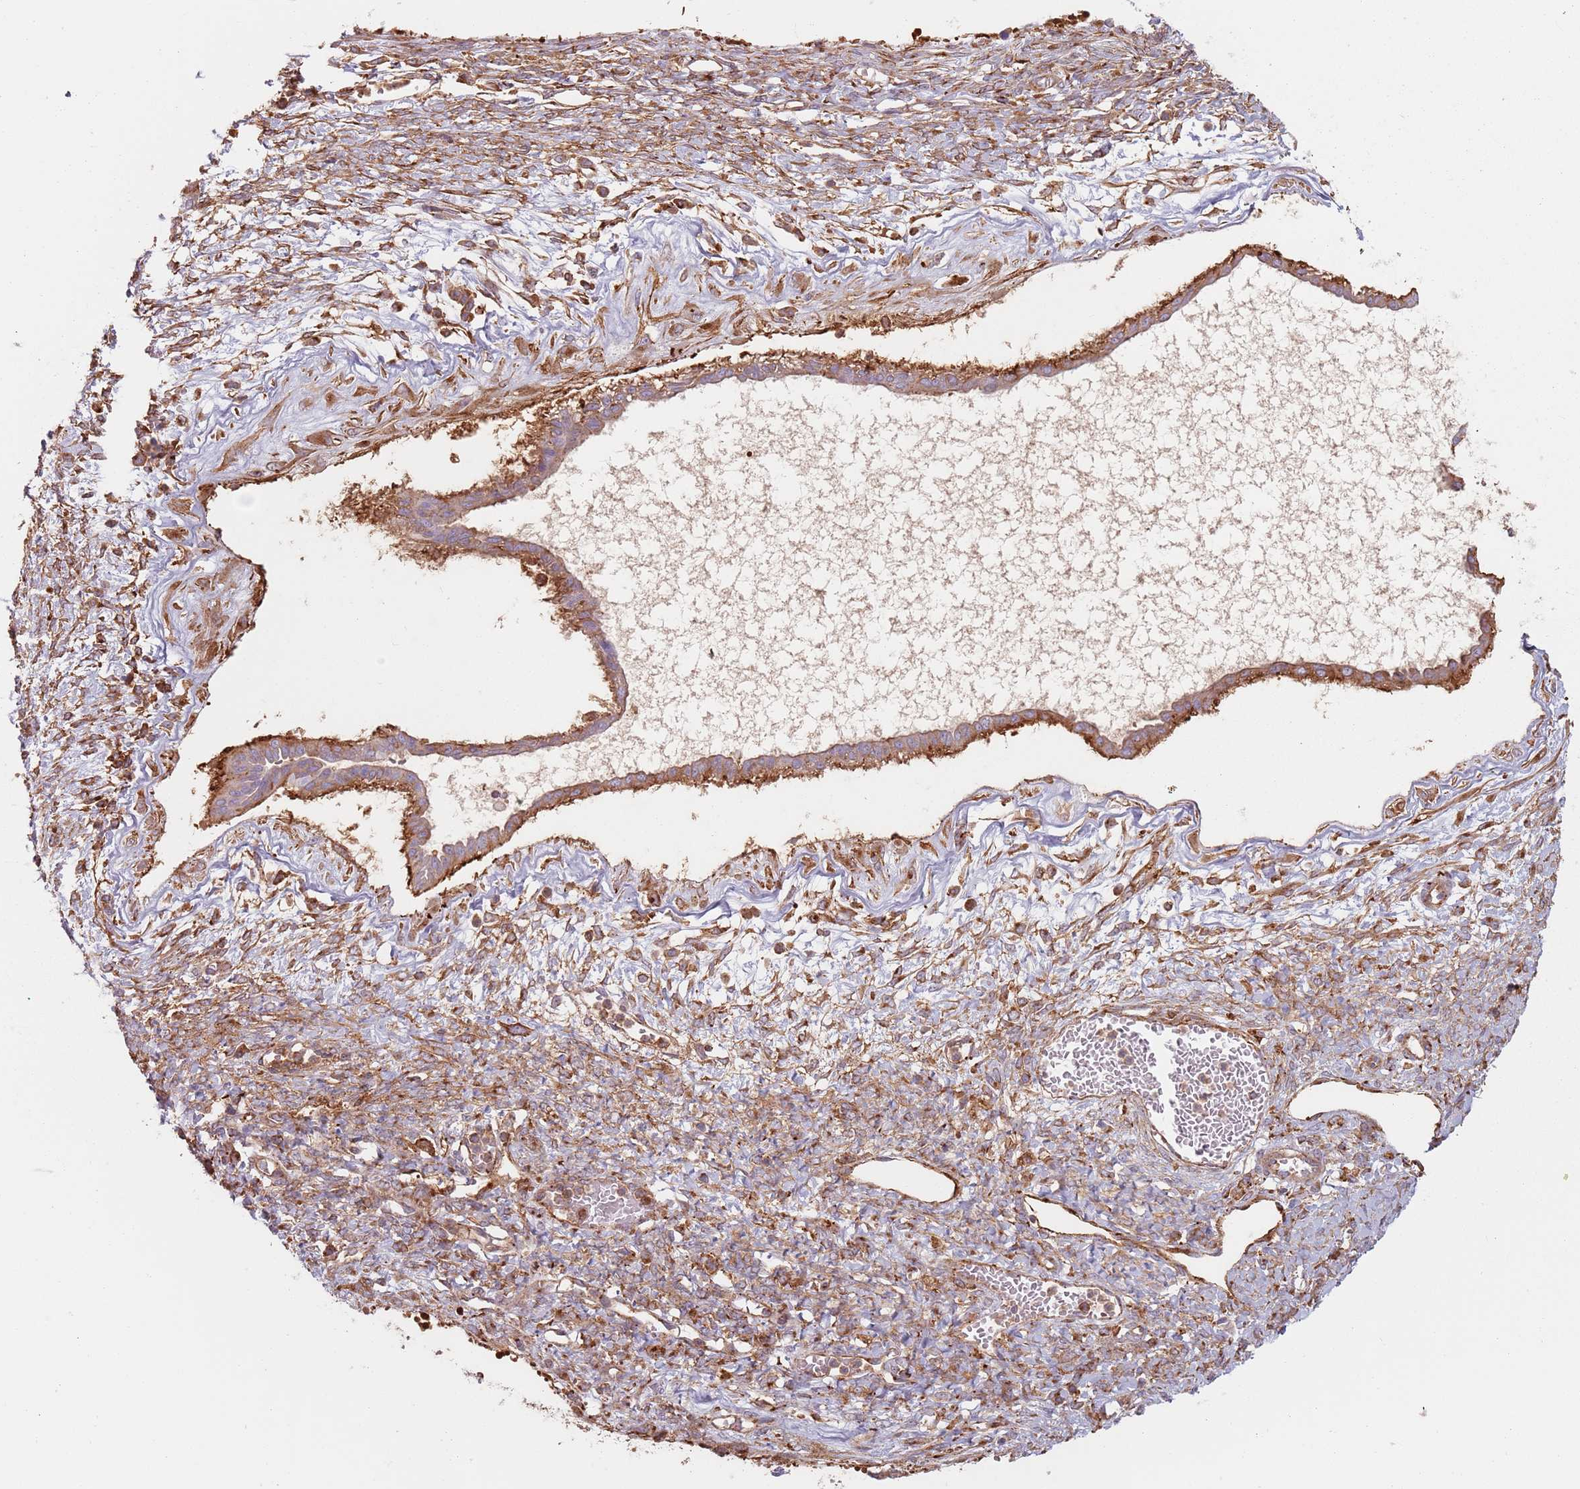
{"staining": {"intensity": "moderate", "quantity": ">75%", "location": "cytoplasmic/membranous"}, "tissue": "ovarian cancer", "cell_type": "Tumor cells", "image_type": "cancer", "snomed": [{"axis": "morphology", "description": "Cystadenocarcinoma, mucinous, NOS"}, {"axis": "topography", "description": "Ovary"}], "caption": "Immunohistochemistry (IHC) histopathology image of neoplastic tissue: human mucinous cystadenocarcinoma (ovarian) stained using IHC demonstrates medium levels of moderate protein expression localized specifically in the cytoplasmic/membranous of tumor cells, appearing as a cytoplasmic/membranous brown color.", "gene": "TPD52L2", "patient": {"sex": "female", "age": 73}}